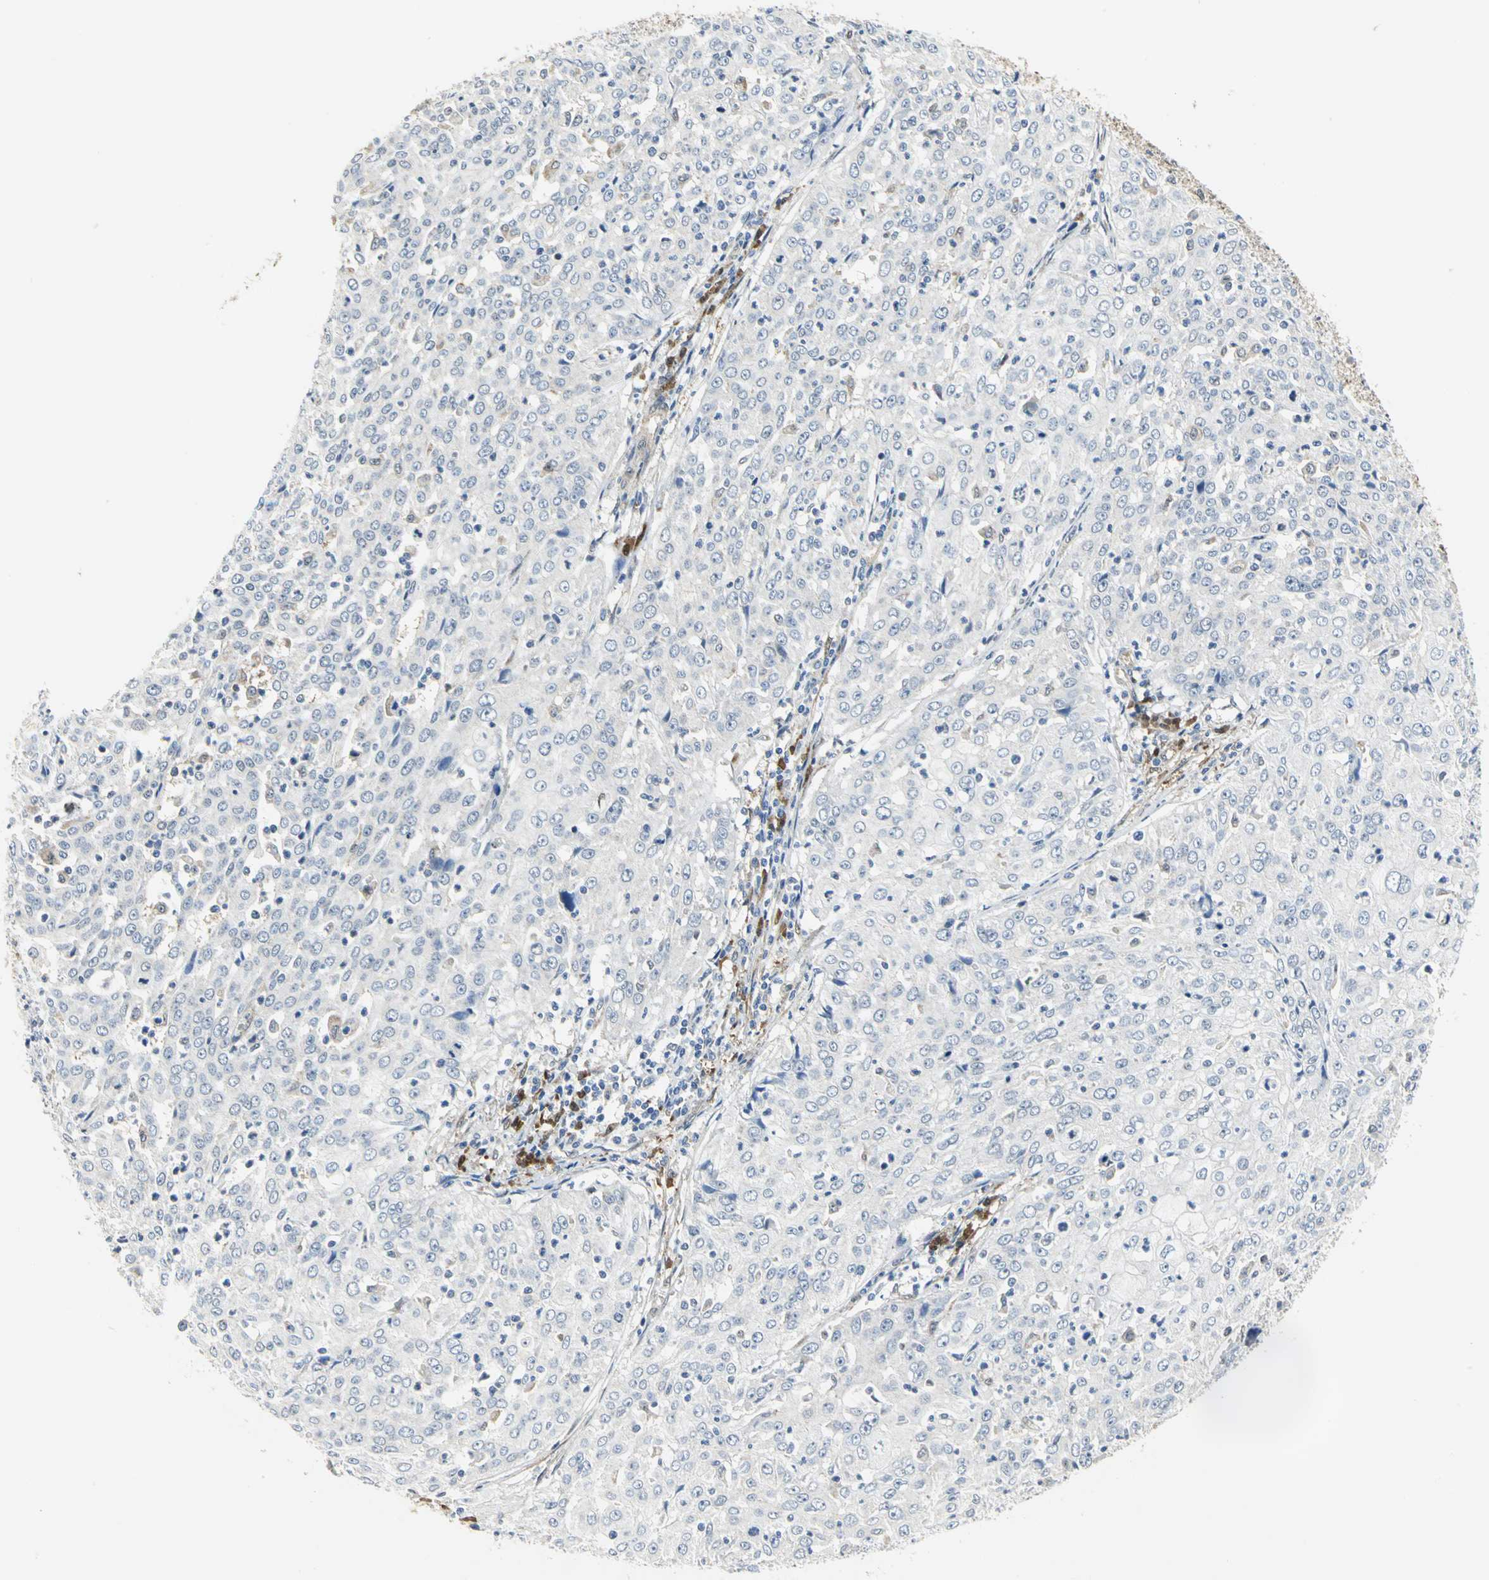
{"staining": {"intensity": "negative", "quantity": "none", "location": "none"}, "tissue": "cervical cancer", "cell_type": "Tumor cells", "image_type": "cancer", "snomed": [{"axis": "morphology", "description": "Squamous cell carcinoma, NOS"}, {"axis": "topography", "description": "Cervix"}], "caption": "There is no significant positivity in tumor cells of cervical cancer (squamous cell carcinoma).", "gene": "PGM3", "patient": {"sex": "female", "age": 39}}